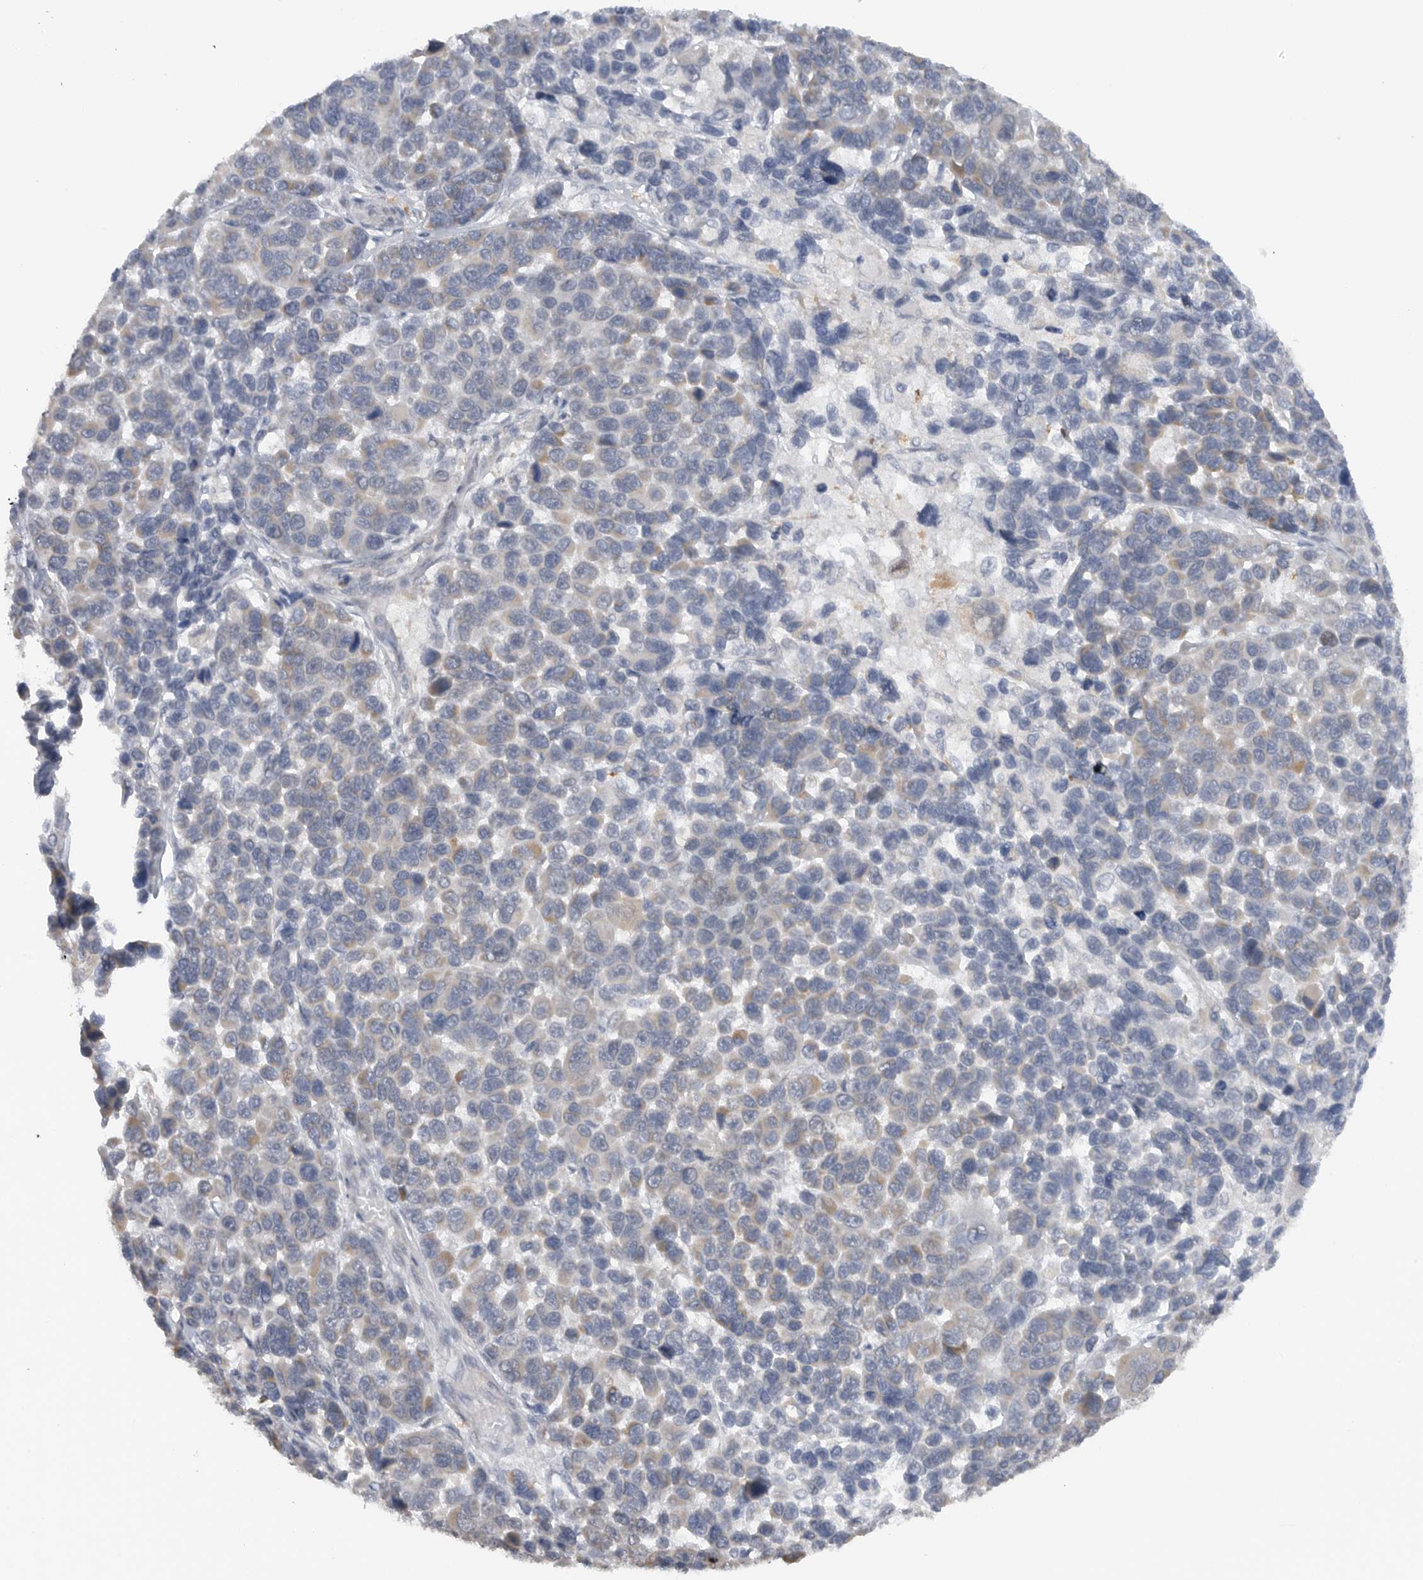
{"staining": {"intensity": "negative", "quantity": "none", "location": "none"}, "tissue": "melanoma", "cell_type": "Tumor cells", "image_type": "cancer", "snomed": [{"axis": "morphology", "description": "Malignant melanoma, NOS"}, {"axis": "topography", "description": "Skin"}], "caption": "This is a histopathology image of immunohistochemistry staining of melanoma, which shows no staining in tumor cells.", "gene": "DYRK2", "patient": {"sex": "male", "age": 53}}